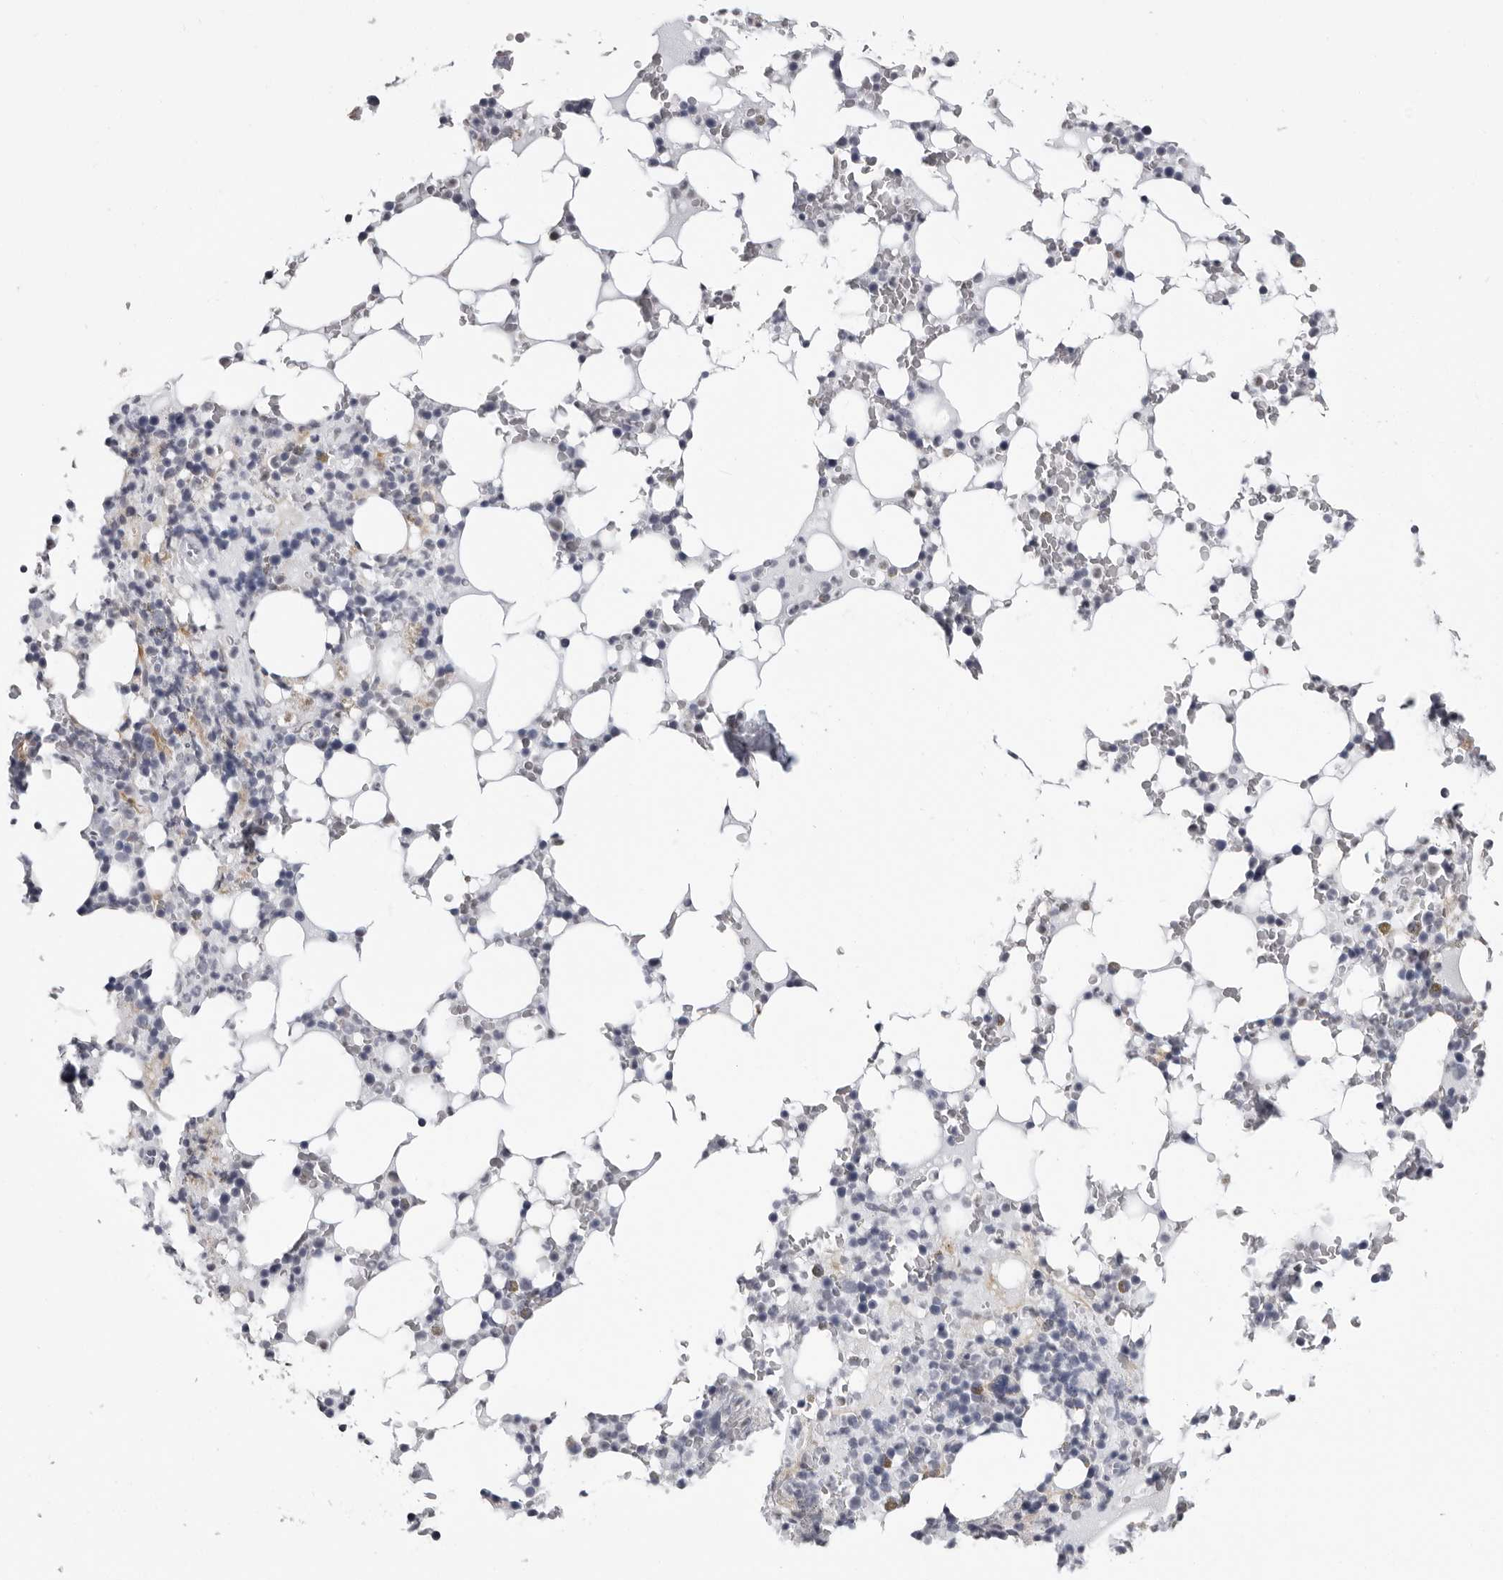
{"staining": {"intensity": "negative", "quantity": "none", "location": "none"}, "tissue": "bone marrow", "cell_type": "Hematopoietic cells", "image_type": "normal", "snomed": [{"axis": "morphology", "description": "Normal tissue, NOS"}, {"axis": "topography", "description": "Bone marrow"}], "caption": "High power microscopy micrograph of an immunohistochemistry micrograph of benign bone marrow, revealing no significant expression in hematopoietic cells. The staining is performed using DAB (3,3'-diaminobenzidine) brown chromogen with nuclei counter-stained in using hematoxylin.", "gene": "HEPACAM", "patient": {"sex": "male", "age": 58}}